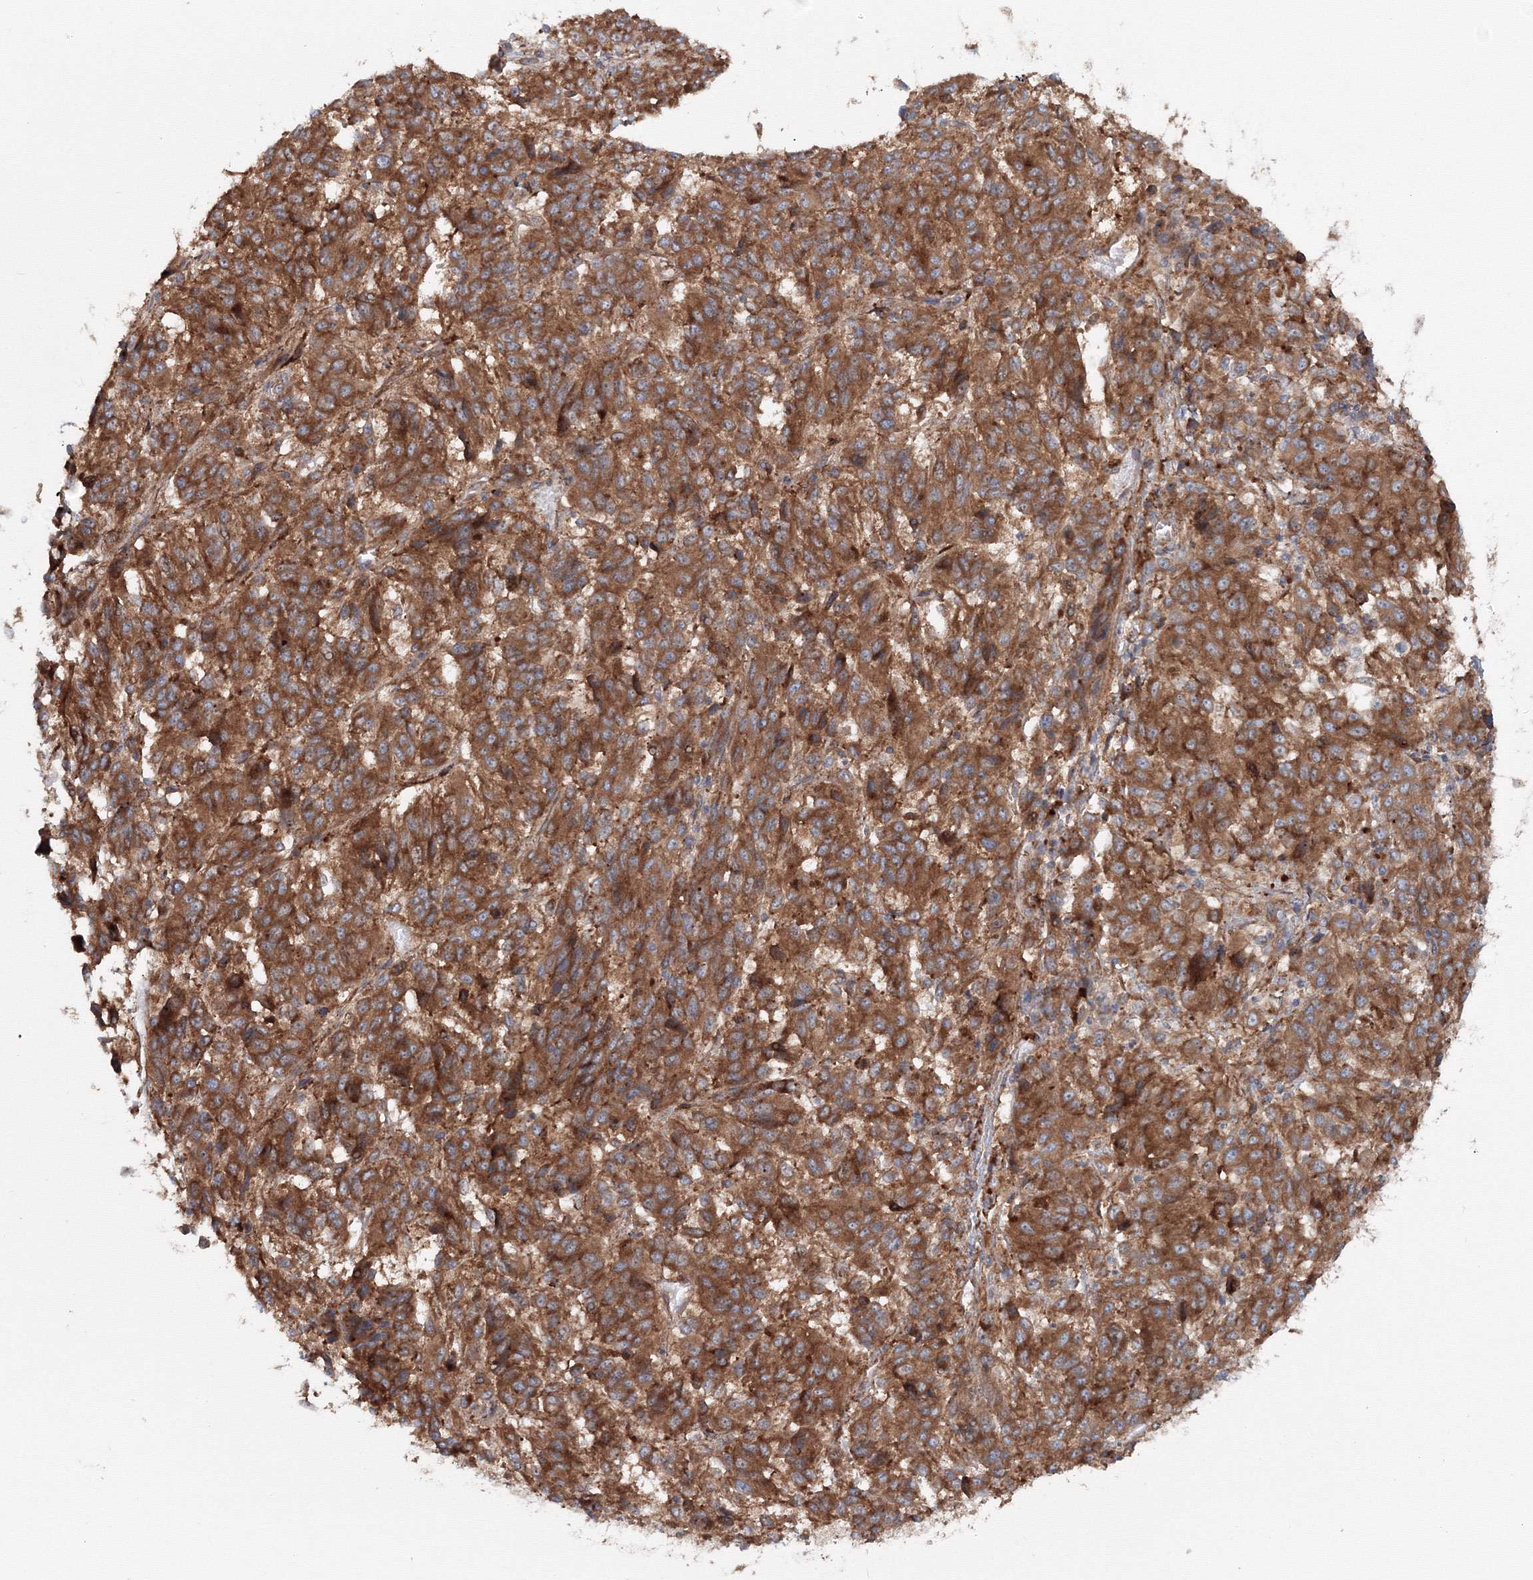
{"staining": {"intensity": "strong", "quantity": ">75%", "location": "cytoplasmic/membranous"}, "tissue": "melanoma", "cell_type": "Tumor cells", "image_type": "cancer", "snomed": [{"axis": "morphology", "description": "Malignant melanoma, Metastatic site"}, {"axis": "topography", "description": "Lung"}], "caption": "This is an image of immunohistochemistry staining of melanoma, which shows strong expression in the cytoplasmic/membranous of tumor cells.", "gene": "EXOC1", "patient": {"sex": "male", "age": 64}}